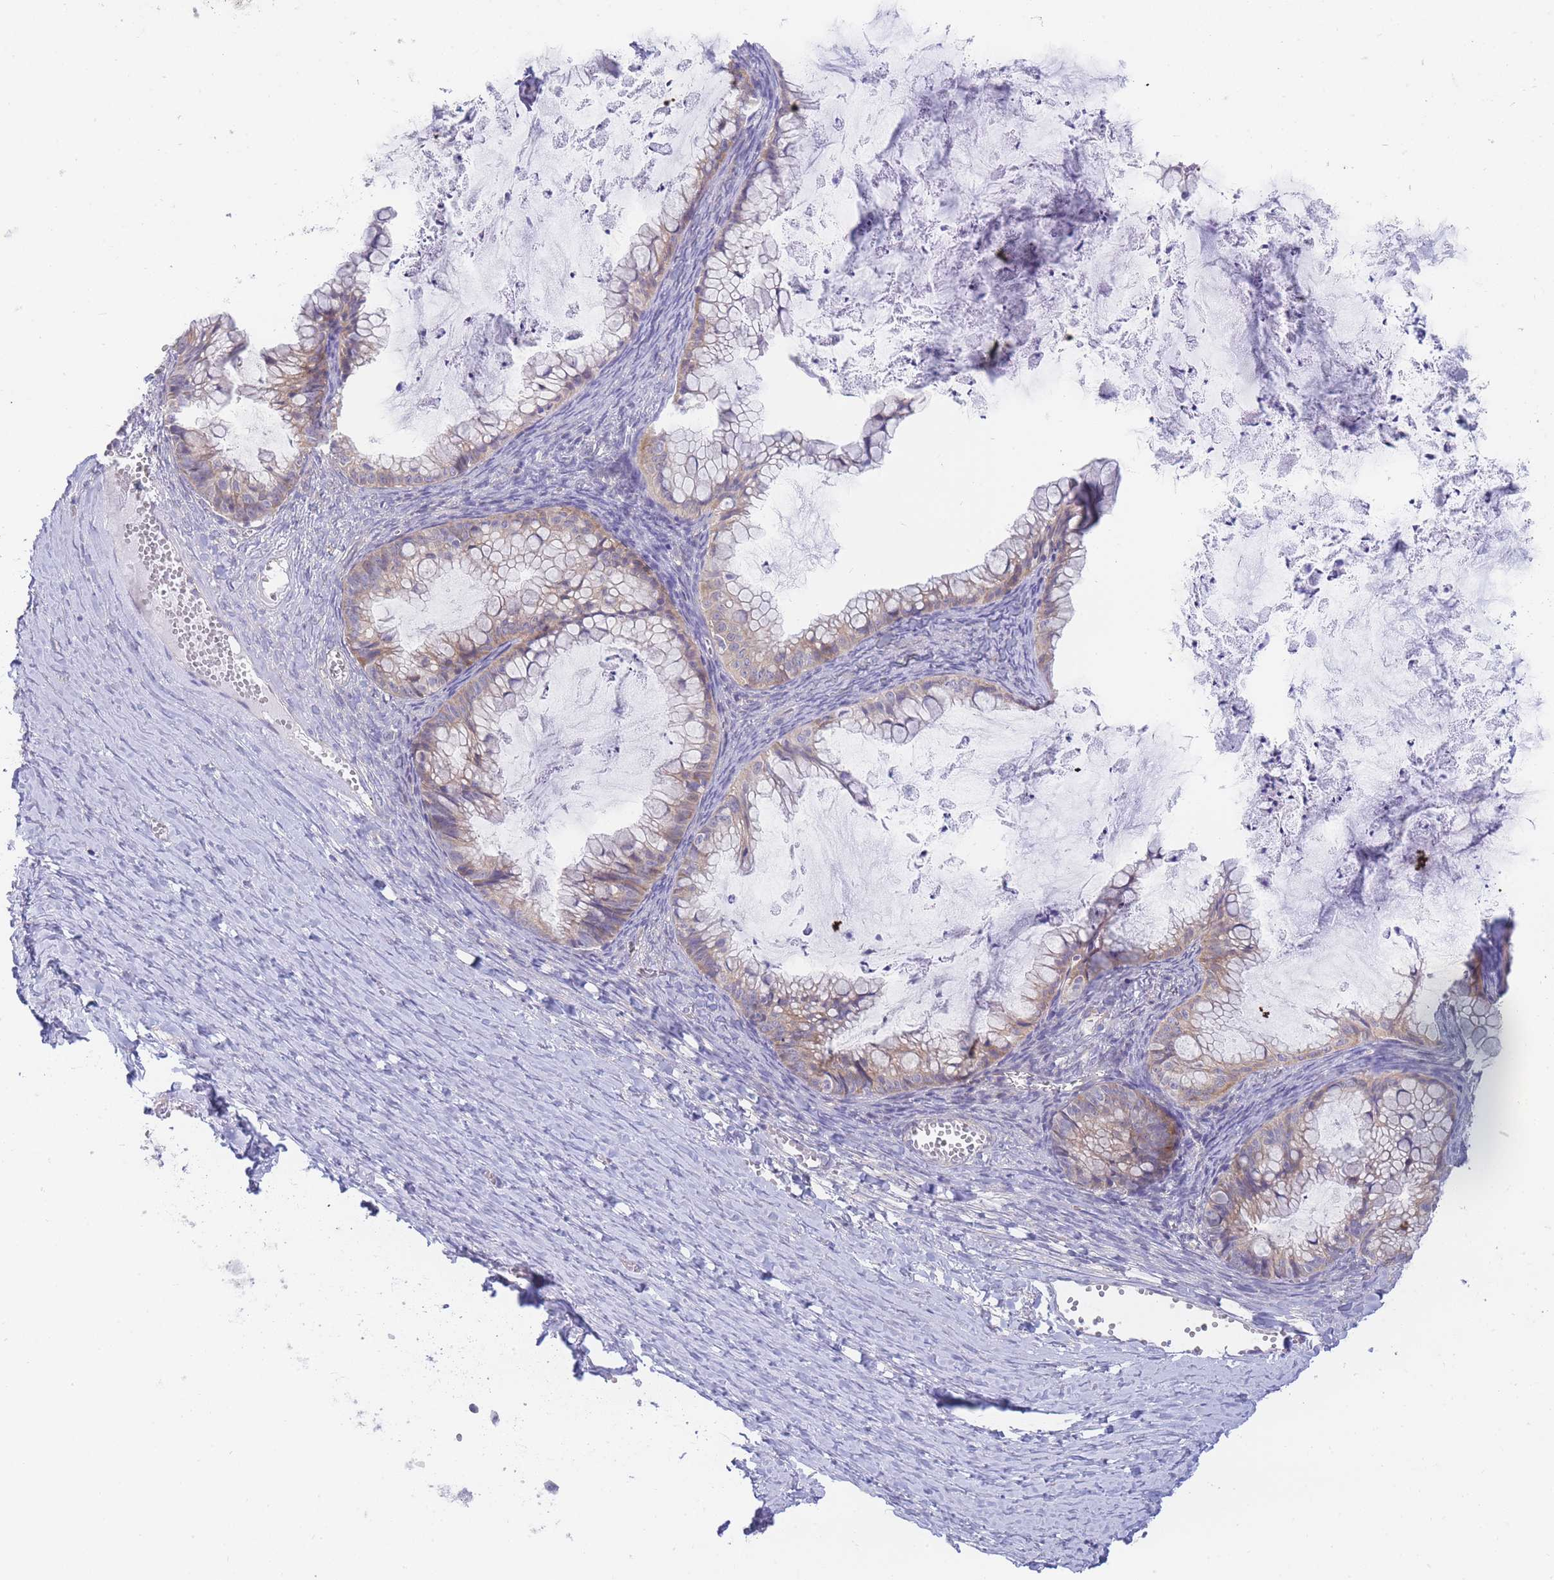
{"staining": {"intensity": "weak", "quantity": "25%-75%", "location": "cytoplasmic/membranous"}, "tissue": "ovarian cancer", "cell_type": "Tumor cells", "image_type": "cancer", "snomed": [{"axis": "morphology", "description": "Cystadenocarcinoma, mucinous, NOS"}, {"axis": "topography", "description": "Ovary"}], "caption": "A photomicrograph showing weak cytoplasmic/membranous positivity in about 25%-75% of tumor cells in mucinous cystadenocarcinoma (ovarian), as visualized by brown immunohistochemical staining.", "gene": "SUGT1", "patient": {"sex": "female", "age": 35}}